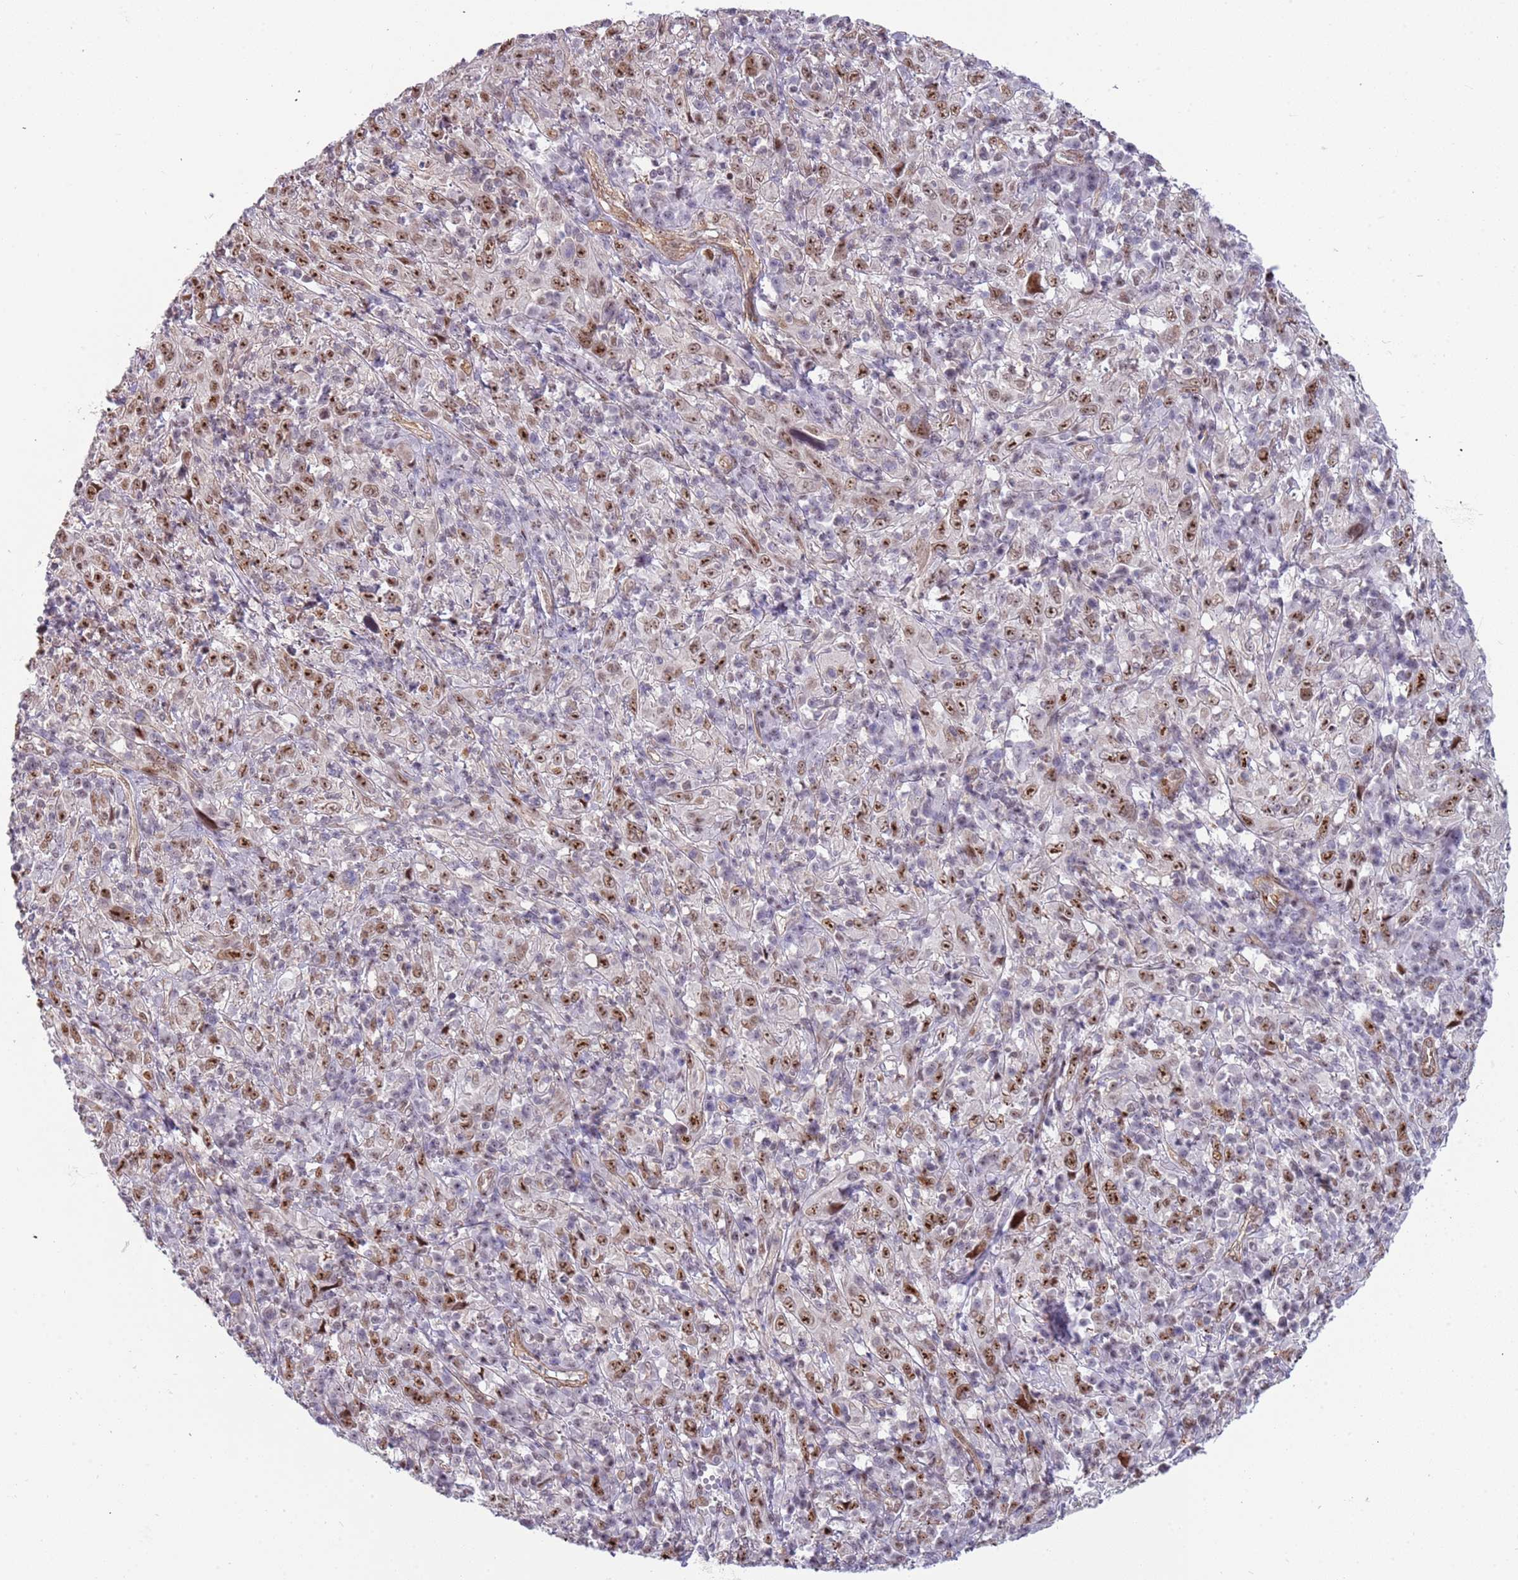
{"staining": {"intensity": "moderate", "quantity": ">75%", "location": "nuclear"}, "tissue": "cervical cancer", "cell_type": "Tumor cells", "image_type": "cancer", "snomed": [{"axis": "morphology", "description": "Squamous cell carcinoma, NOS"}, {"axis": "topography", "description": "Cervix"}], "caption": "An IHC image of neoplastic tissue is shown. Protein staining in brown highlights moderate nuclear positivity in cervical squamous cell carcinoma within tumor cells.", "gene": "LRMDA", "patient": {"sex": "female", "age": 46}}